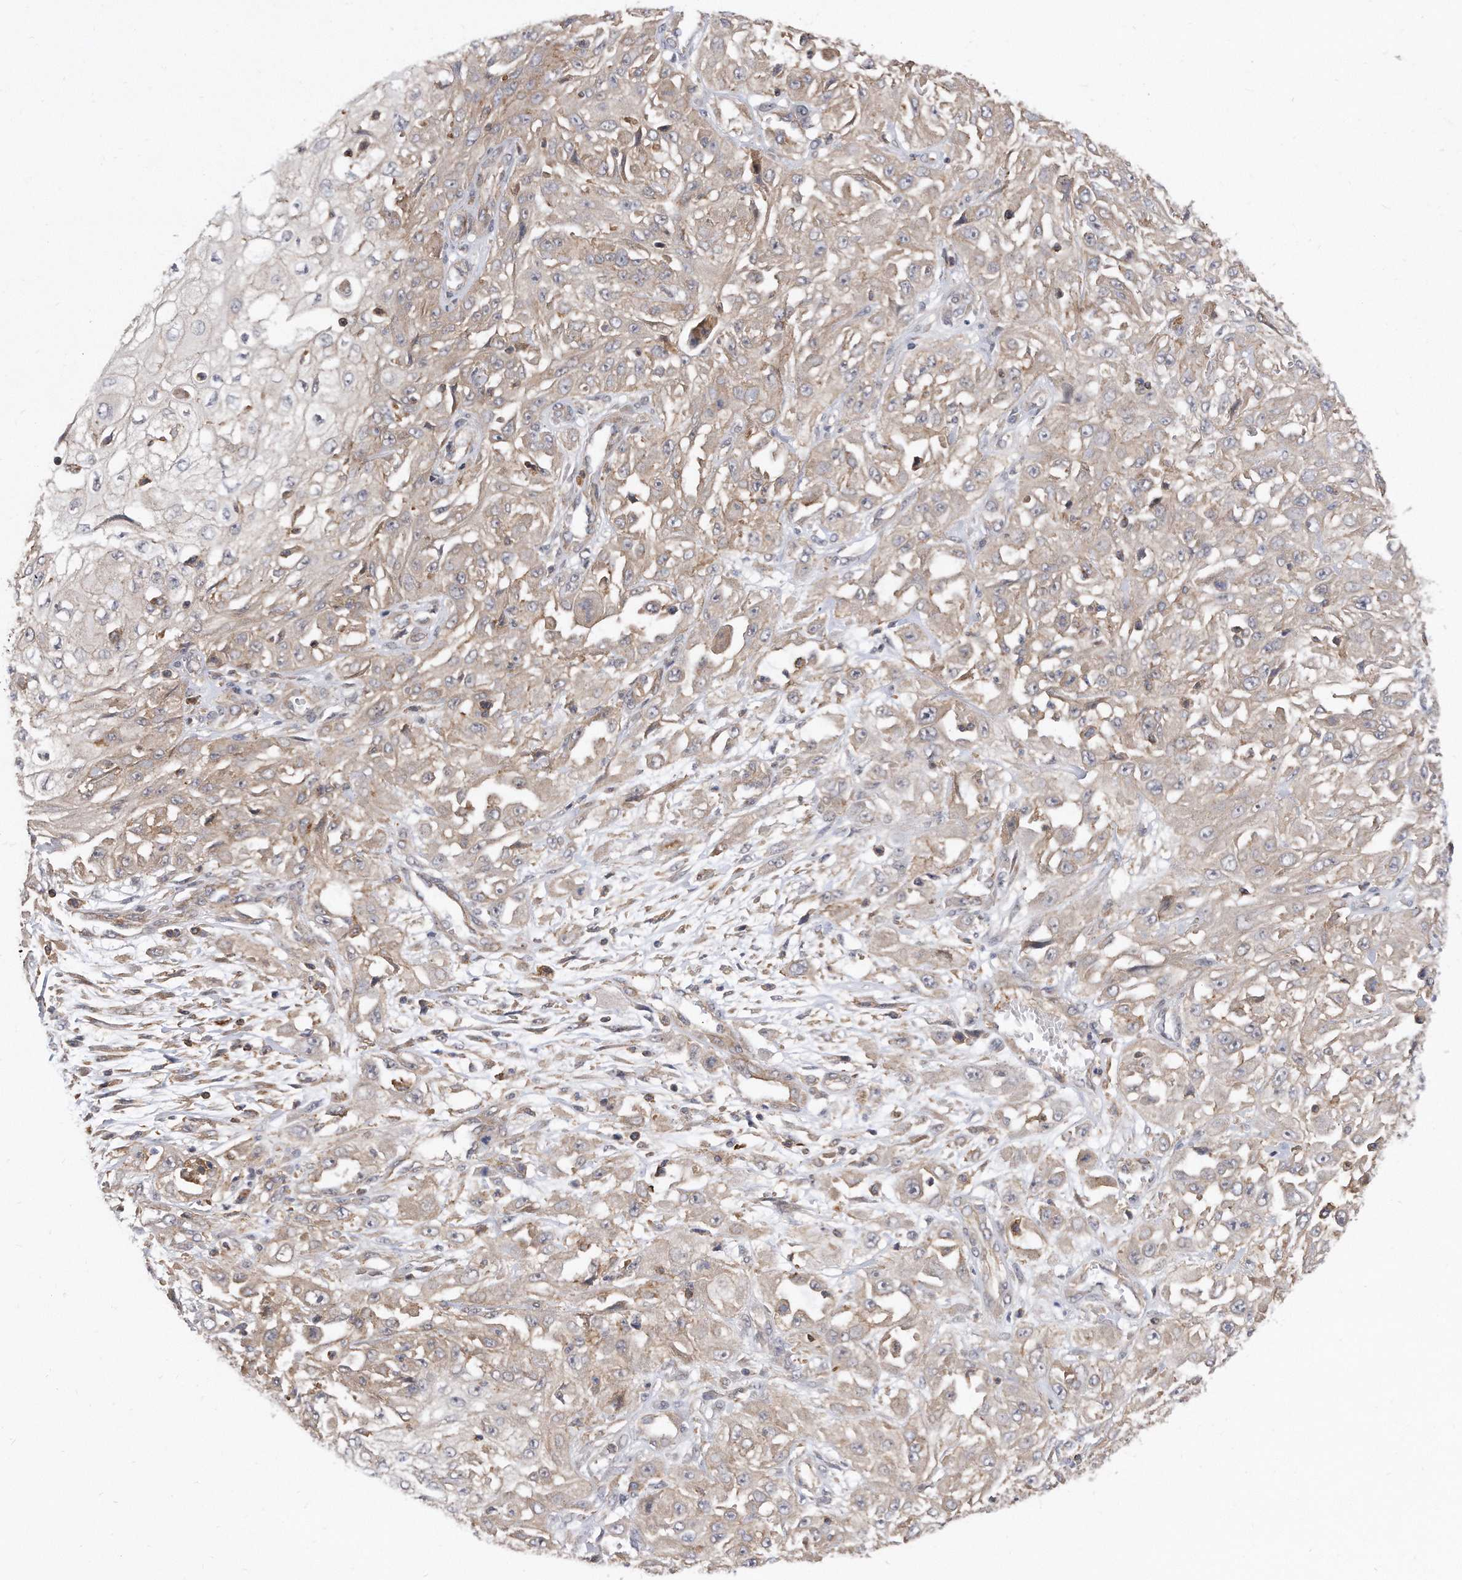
{"staining": {"intensity": "weak", "quantity": "25%-75%", "location": "cytoplasmic/membranous"}, "tissue": "skin cancer", "cell_type": "Tumor cells", "image_type": "cancer", "snomed": [{"axis": "morphology", "description": "Squamous cell carcinoma, NOS"}, {"axis": "morphology", "description": "Squamous cell carcinoma, metastatic, NOS"}, {"axis": "topography", "description": "Skin"}, {"axis": "topography", "description": "Lymph node"}], "caption": "An immunohistochemistry (IHC) micrograph of neoplastic tissue is shown. Protein staining in brown shows weak cytoplasmic/membranous positivity in skin cancer within tumor cells.", "gene": "TCP1", "patient": {"sex": "male", "age": 75}}